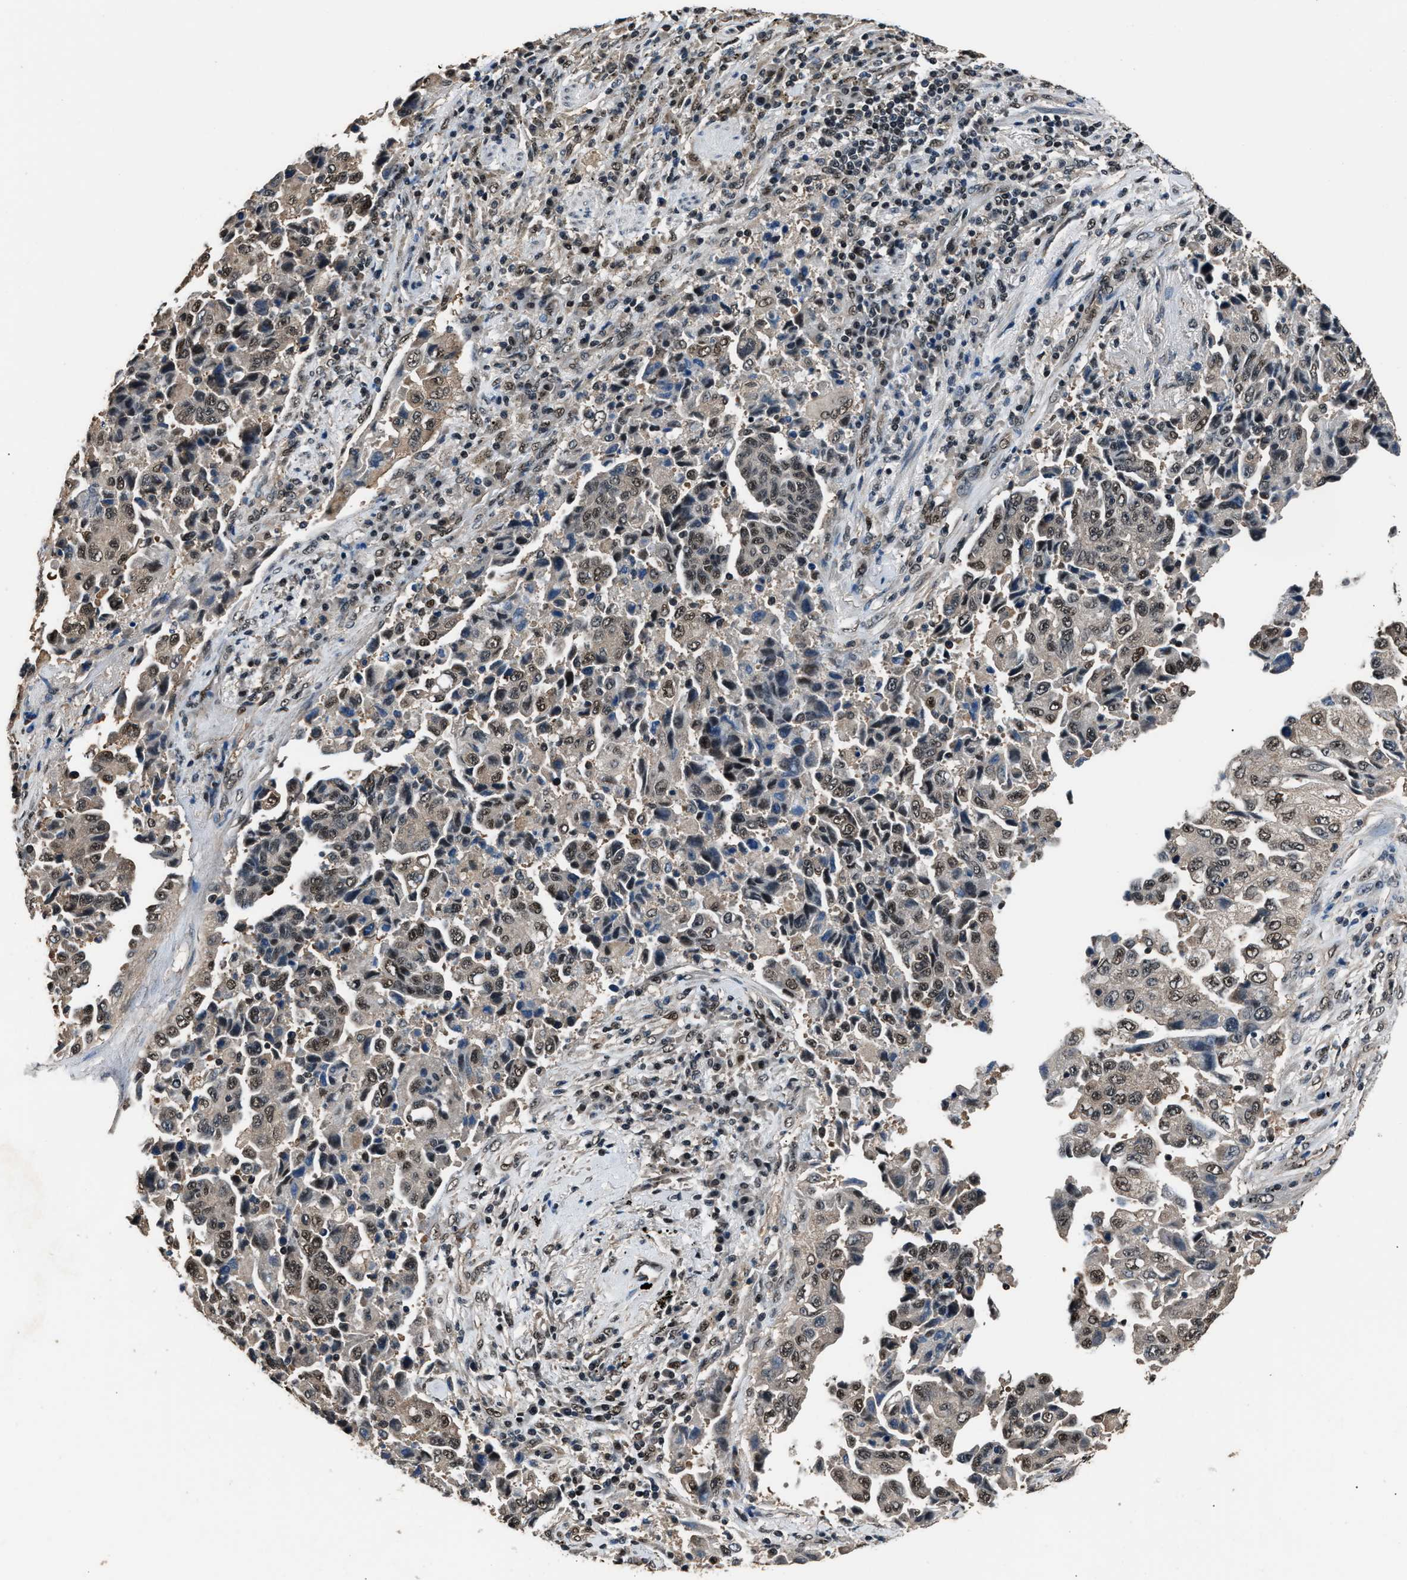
{"staining": {"intensity": "weak", "quantity": ">75%", "location": "cytoplasmic/membranous,nuclear"}, "tissue": "lung cancer", "cell_type": "Tumor cells", "image_type": "cancer", "snomed": [{"axis": "morphology", "description": "Adenocarcinoma, NOS"}, {"axis": "topography", "description": "Lung"}], "caption": "Immunohistochemistry (DAB) staining of lung adenocarcinoma reveals weak cytoplasmic/membranous and nuclear protein staining in approximately >75% of tumor cells.", "gene": "DFFA", "patient": {"sex": "female", "age": 51}}